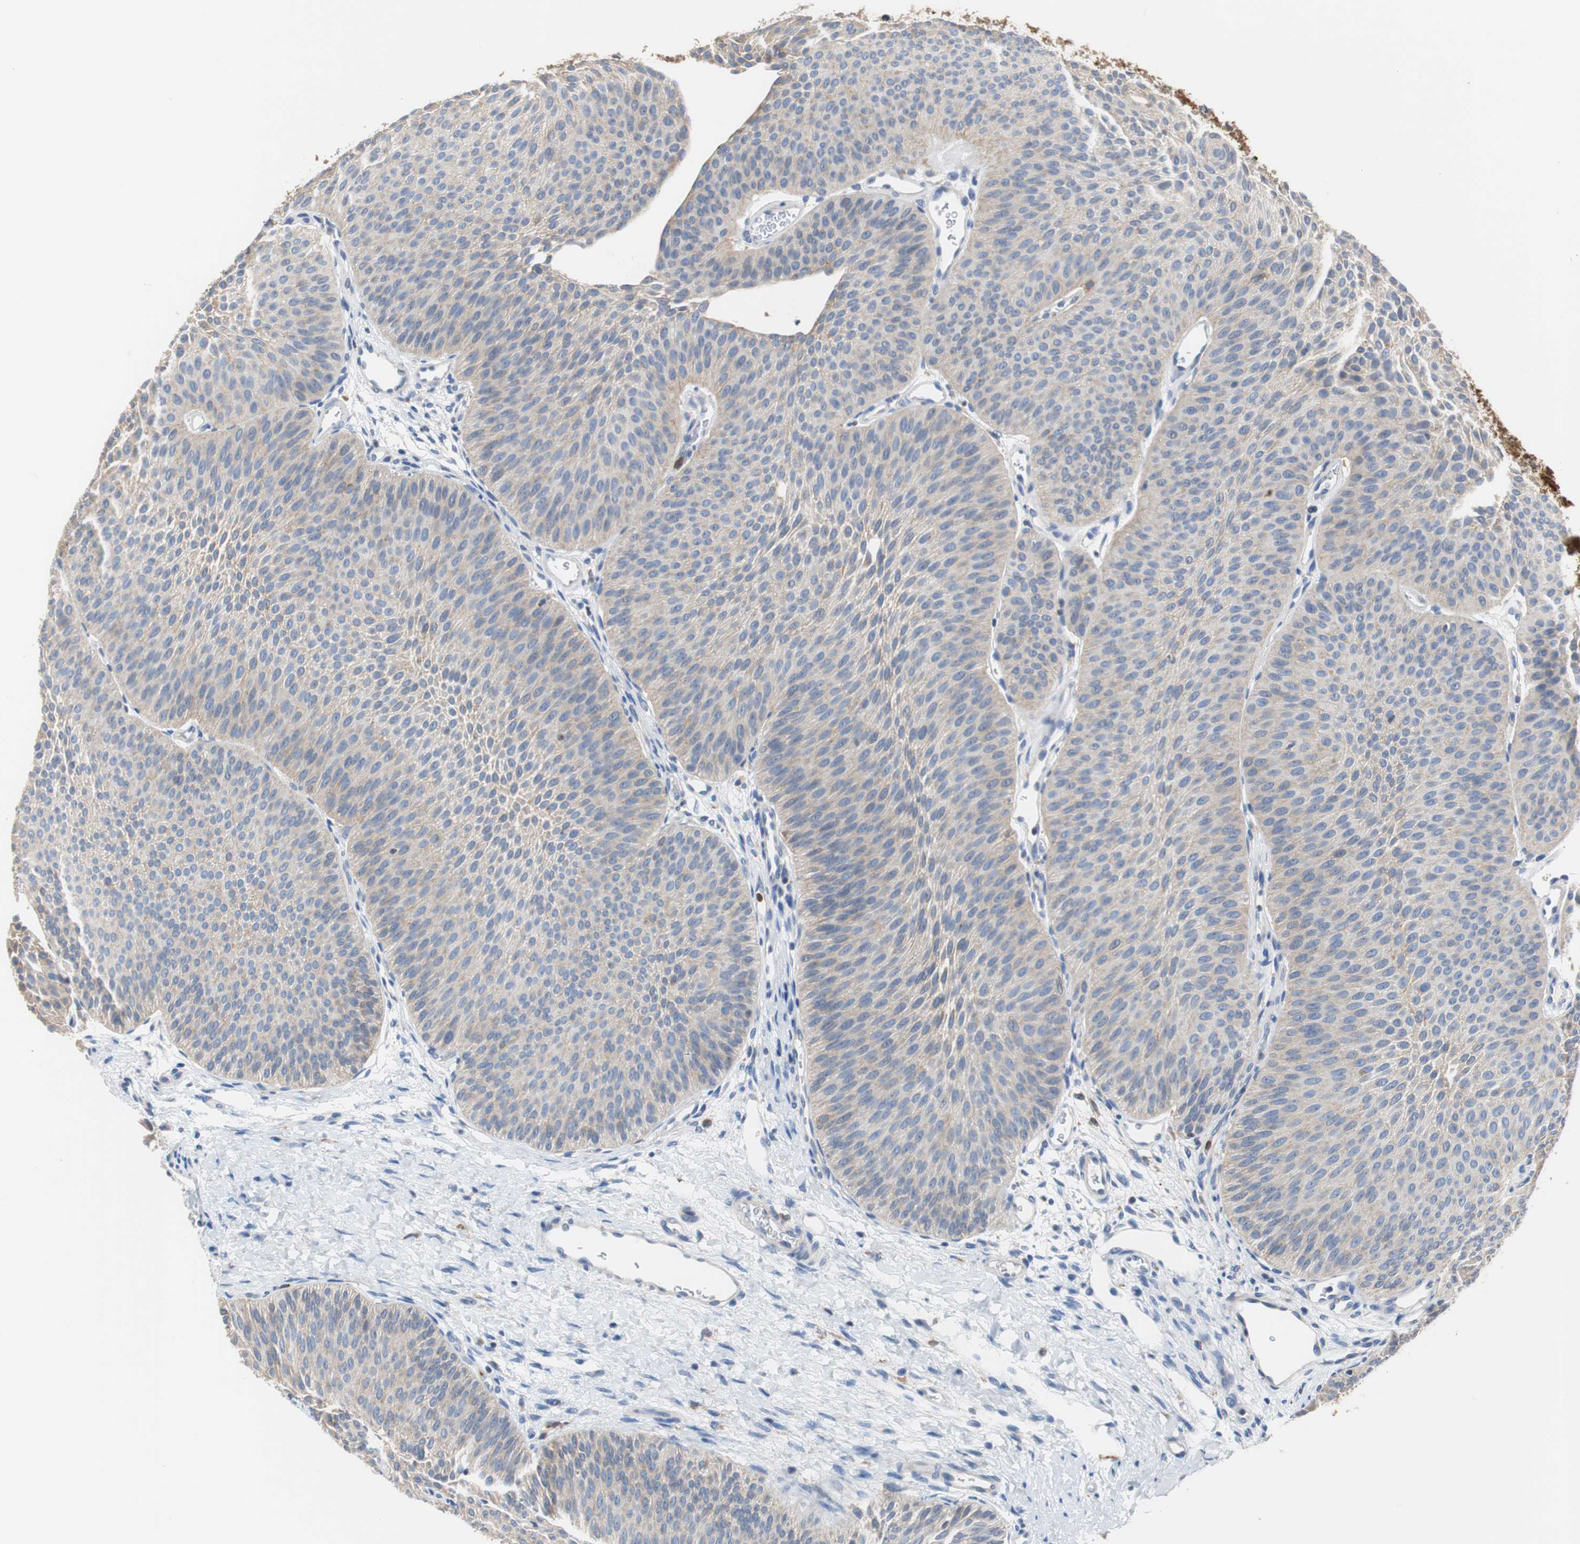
{"staining": {"intensity": "moderate", "quantity": "25%-75%", "location": "cytoplasmic/membranous"}, "tissue": "urothelial cancer", "cell_type": "Tumor cells", "image_type": "cancer", "snomed": [{"axis": "morphology", "description": "Urothelial carcinoma, Low grade"}, {"axis": "topography", "description": "Urinary bladder"}], "caption": "Urothelial carcinoma (low-grade) stained with IHC displays moderate cytoplasmic/membranous staining in approximately 25%-75% of tumor cells. (brown staining indicates protein expression, while blue staining denotes nuclei).", "gene": "VAMP8", "patient": {"sex": "female", "age": 60}}